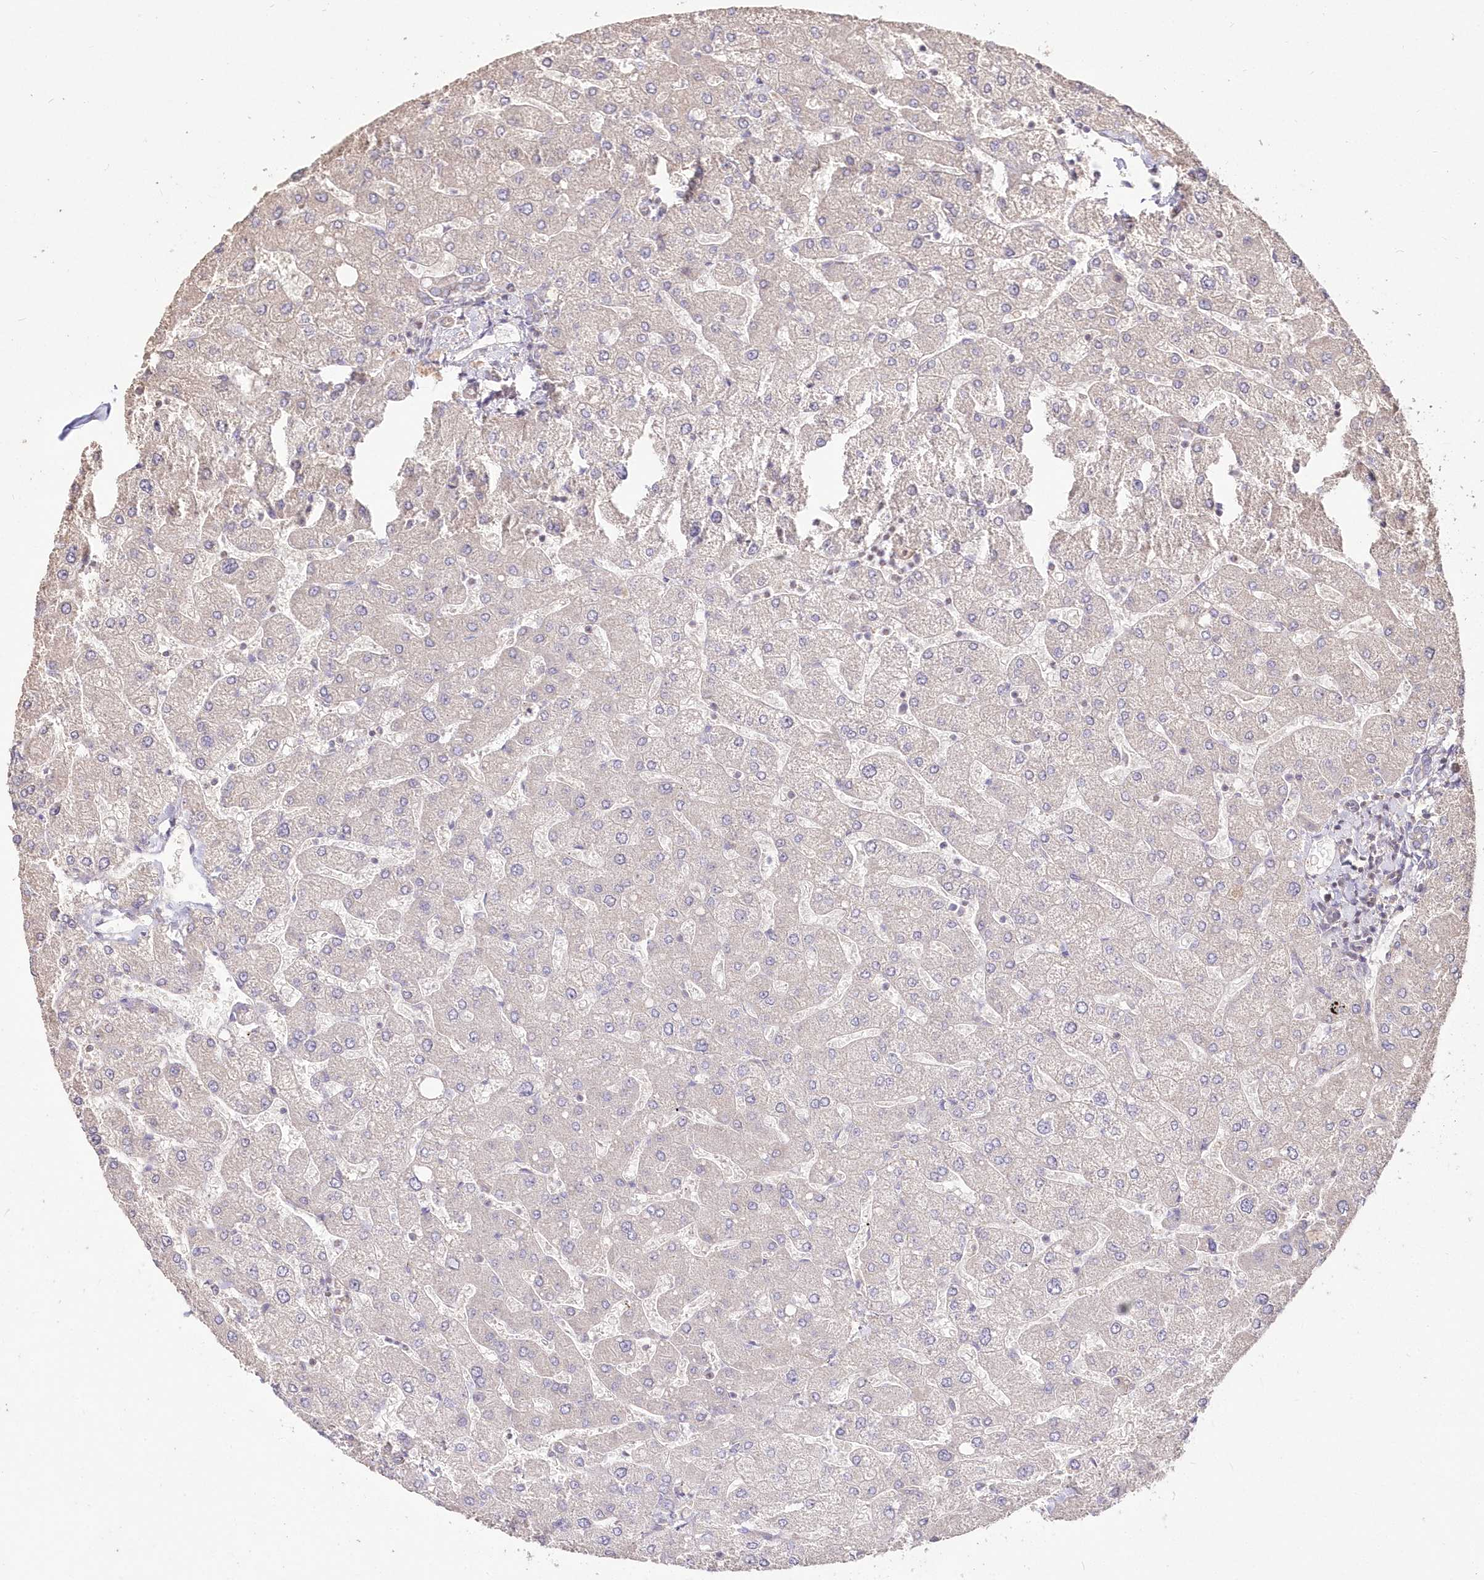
{"staining": {"intensity": "negative", "quantity": "none", "location": "none"}, "tissue": "liver", "cell_type": "Cholangiocytes", "image_type": "normal", "snomed": [{"axis": "morphology", "description": "Normal tissue, NOS"}, {"axis": "topography", "description": "Liver"}], "caption": "The immunohistochemistry (IHC) image has no significant staining in cholangiocytes of liver.", "gene": "STK17B", "patient": {"sex": "male", "age": 55}}